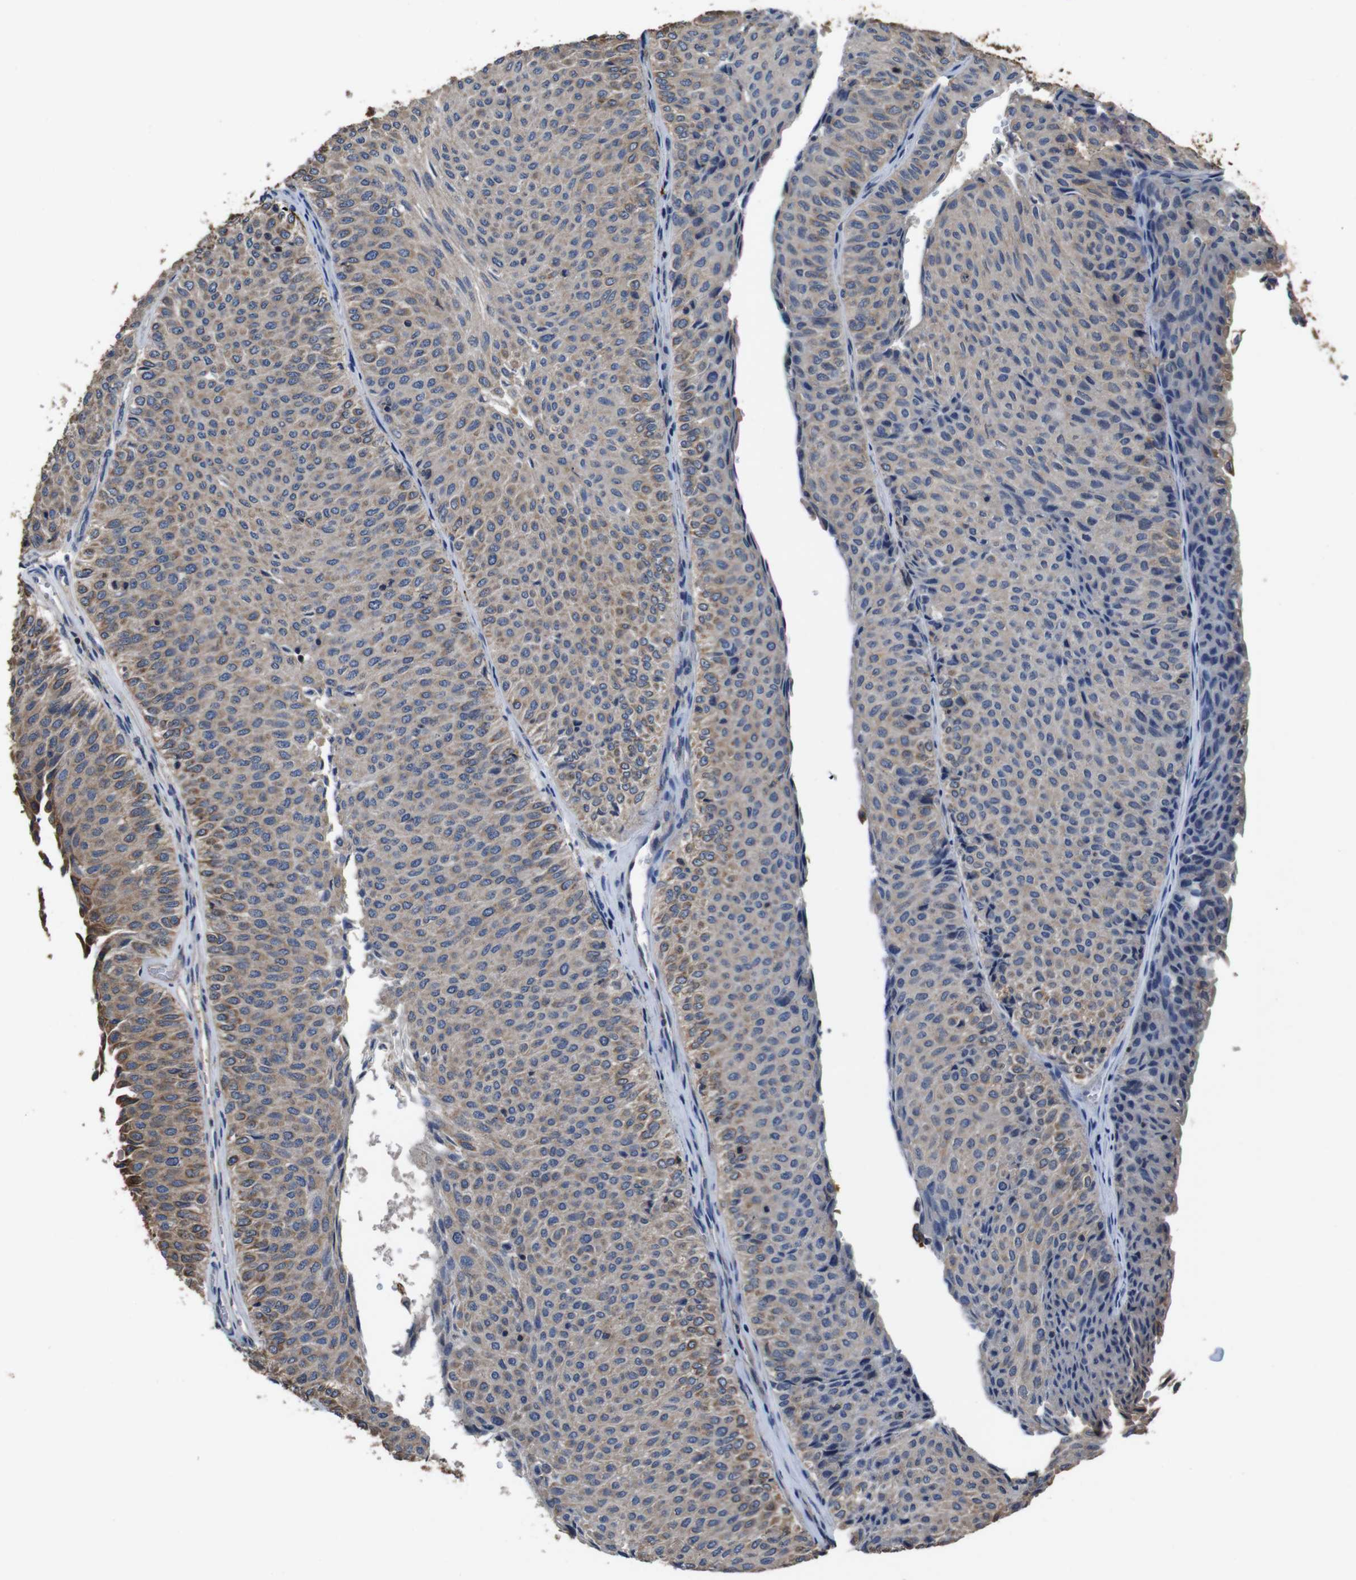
{"staining": {"intensity": "weak", "quantity": ">75%", "location": "cytoplasmic/membranous"}, "tissue": "urothelial cancer", "cell_type": "Tumor cells", "image_type": "cancer", "snomed": [{"axis": "morphology", "description": "Urothelial carcinoma, Low grade"}, {"axis": "topography", "description": "Urinary bladder"}], "caption": "A high-resolution image shows immunohistochemistry staining of urothelial cancer, which displays weak cytoplasmic/membranous staining in approximately >75% of tumor cells.", "gene": "GLIPR1", "patient": {"sex": "male", "age": 78}}